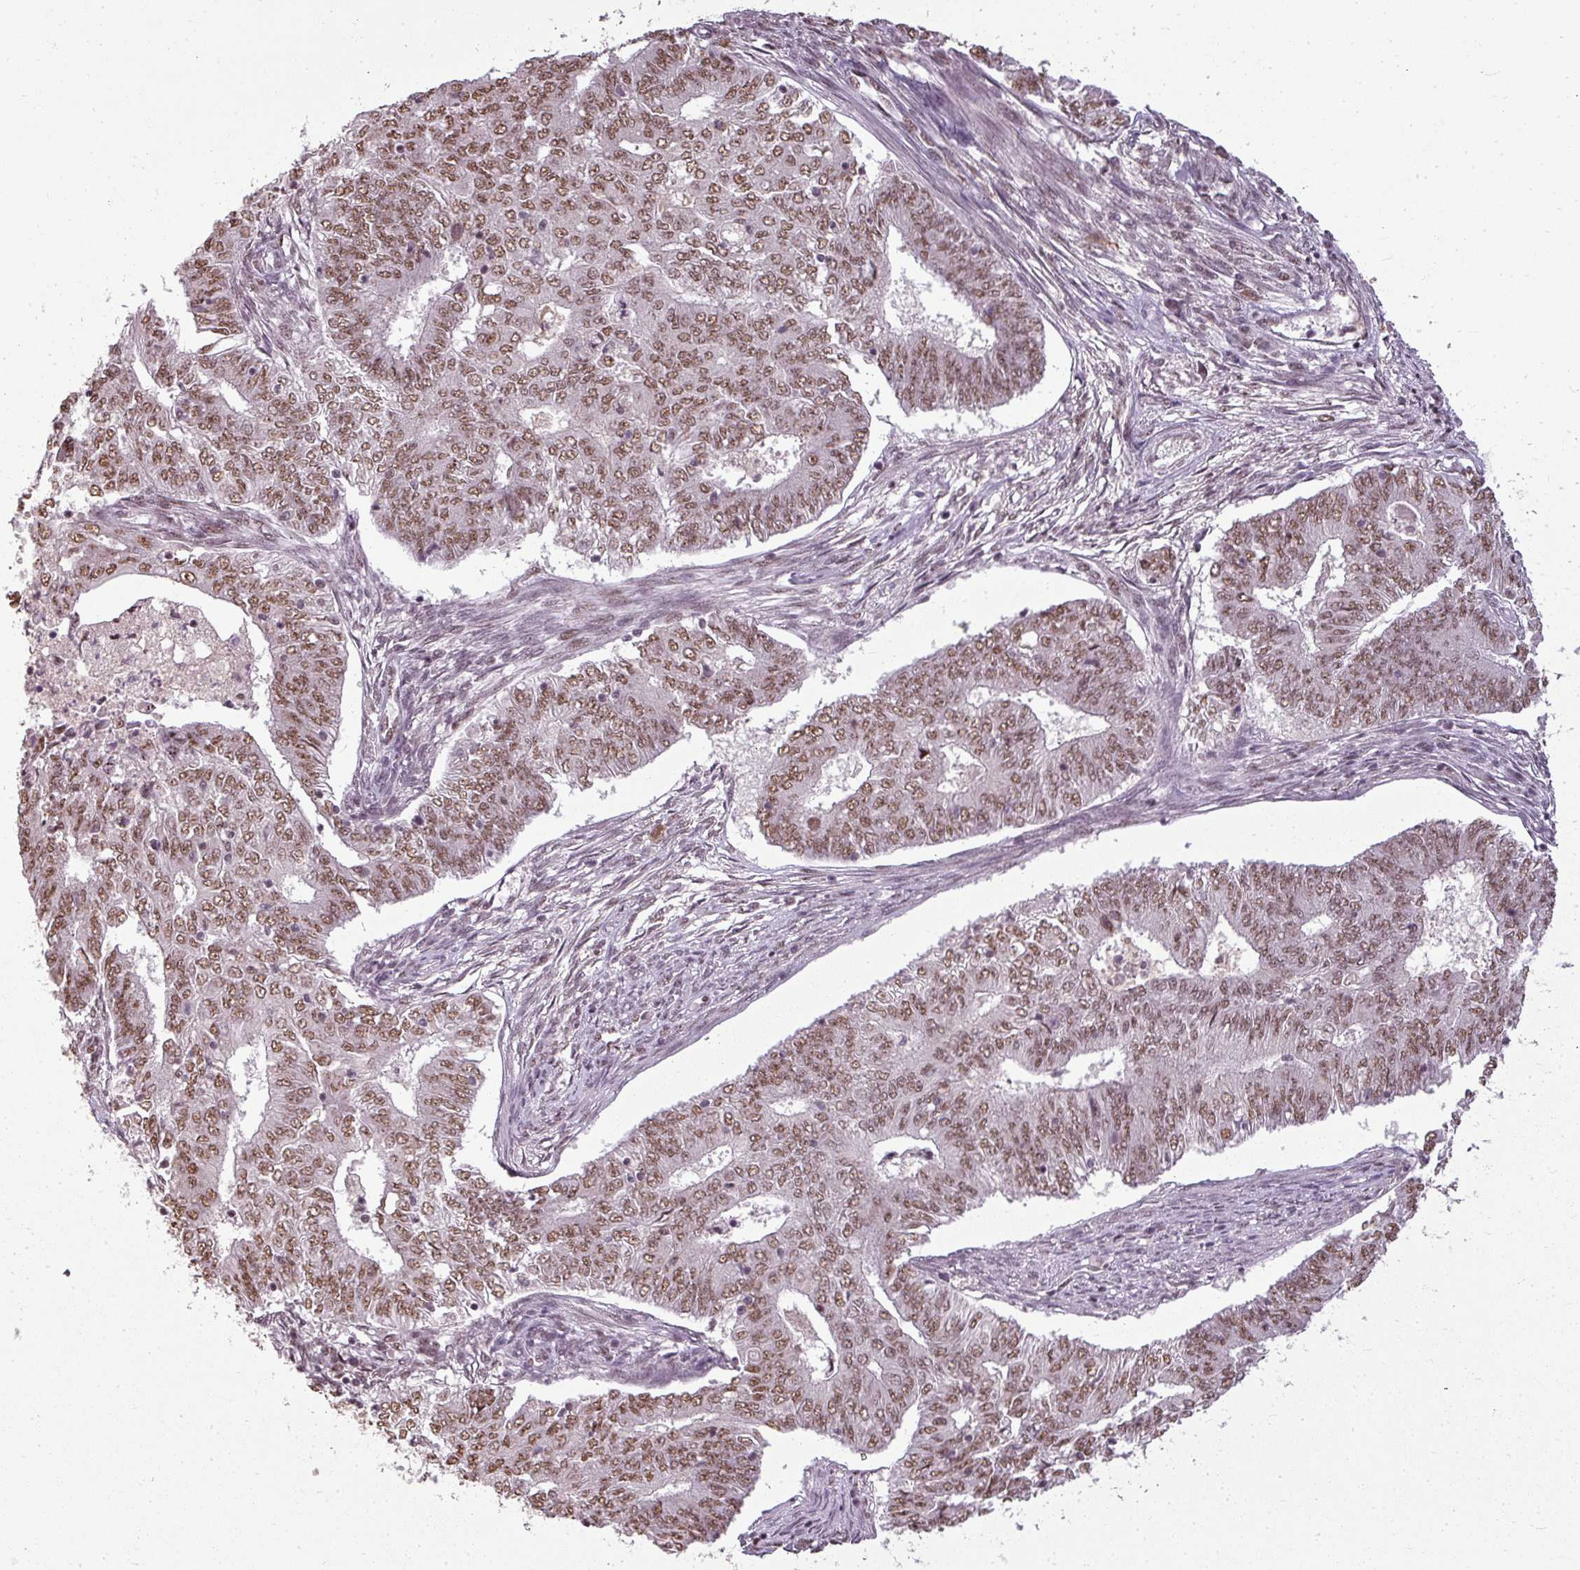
{"staining": {"intensity": "moderate", "quantity": ">75%", "location": "nuclear"}, "tissue": "endometrial cancer", "cell_type": "Tumor cells", "image_type": "cancer", "snomed": [{"axis": "morphology", "description": "Adenocarcinoma, NOS"}, {"axis": "topography", "description": "Endometrium"}], "caption": "Immunohistochemistry micrograph of neoplastic tissue: human endometrial cancer stained using immunohistochemistry (IHC) demonstrates medium levels of moderate protein expression localized specifically in the nuclear of tumor cells, appearing as a nuclear brown color.", "gene": "BCAS3", "patient": {"sex": "female", "age": 62}}